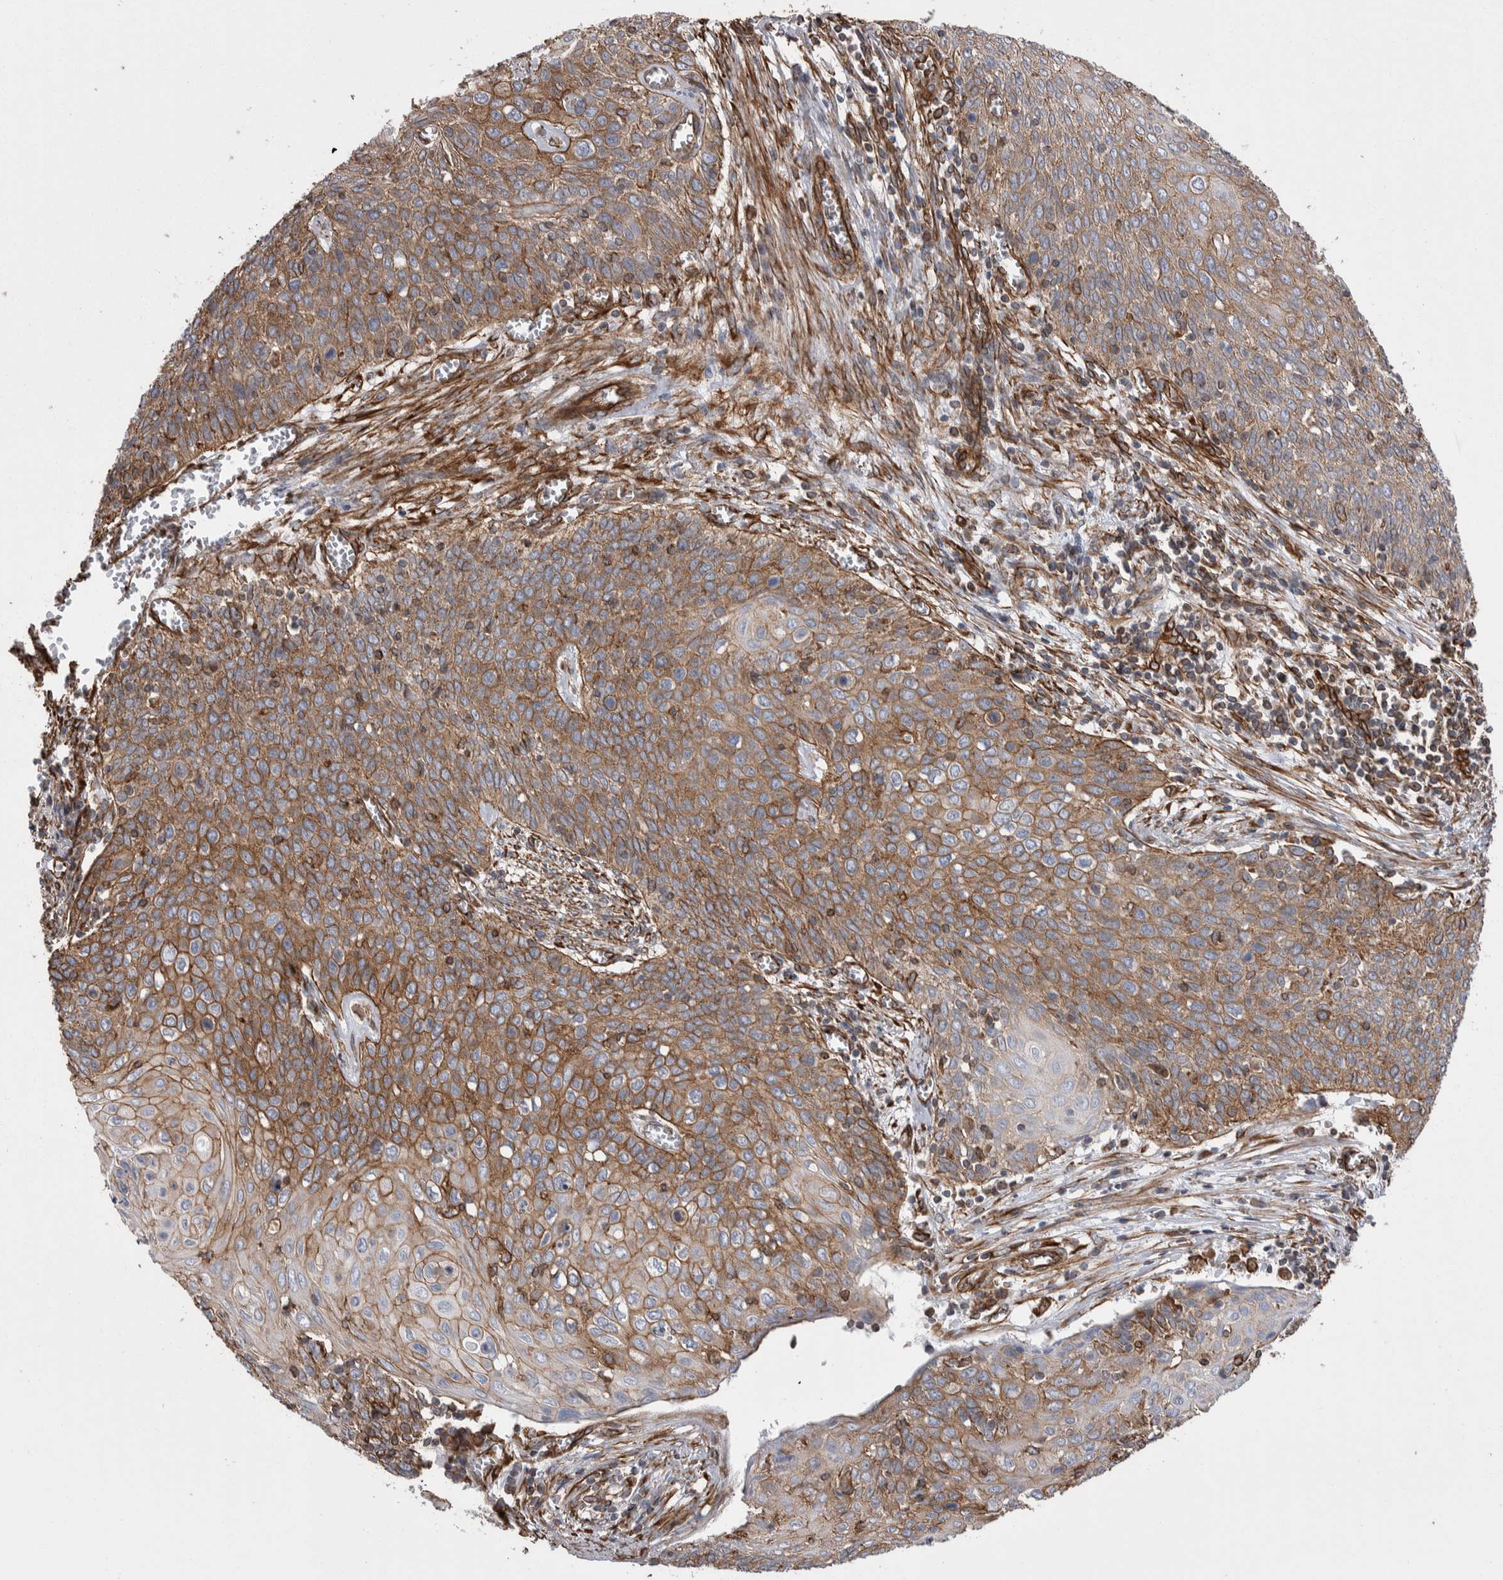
{"staining": {"intensity": "moderate", "quantity": ">75%", "location": "cytoplasmic/membranous"}, "tissue": "cervical cancer", "cell_type": "Tumor cells", "image_type": "cancer", "snomed": [{"axis": "morphology", "description": "Squamous cell carcinoma, NOS"}, {"axis": "topography", "description": "Cervix"}], "caption": "The immunohistochemical stain labels moderate cytoplasmic/membranous expression in tumor cells of cervical cancer tissue. The protein is shown in brown color, while the nuclei are stained blue.", "gene": "KIF12", "patient": {"sex": "female", "age": 39}}